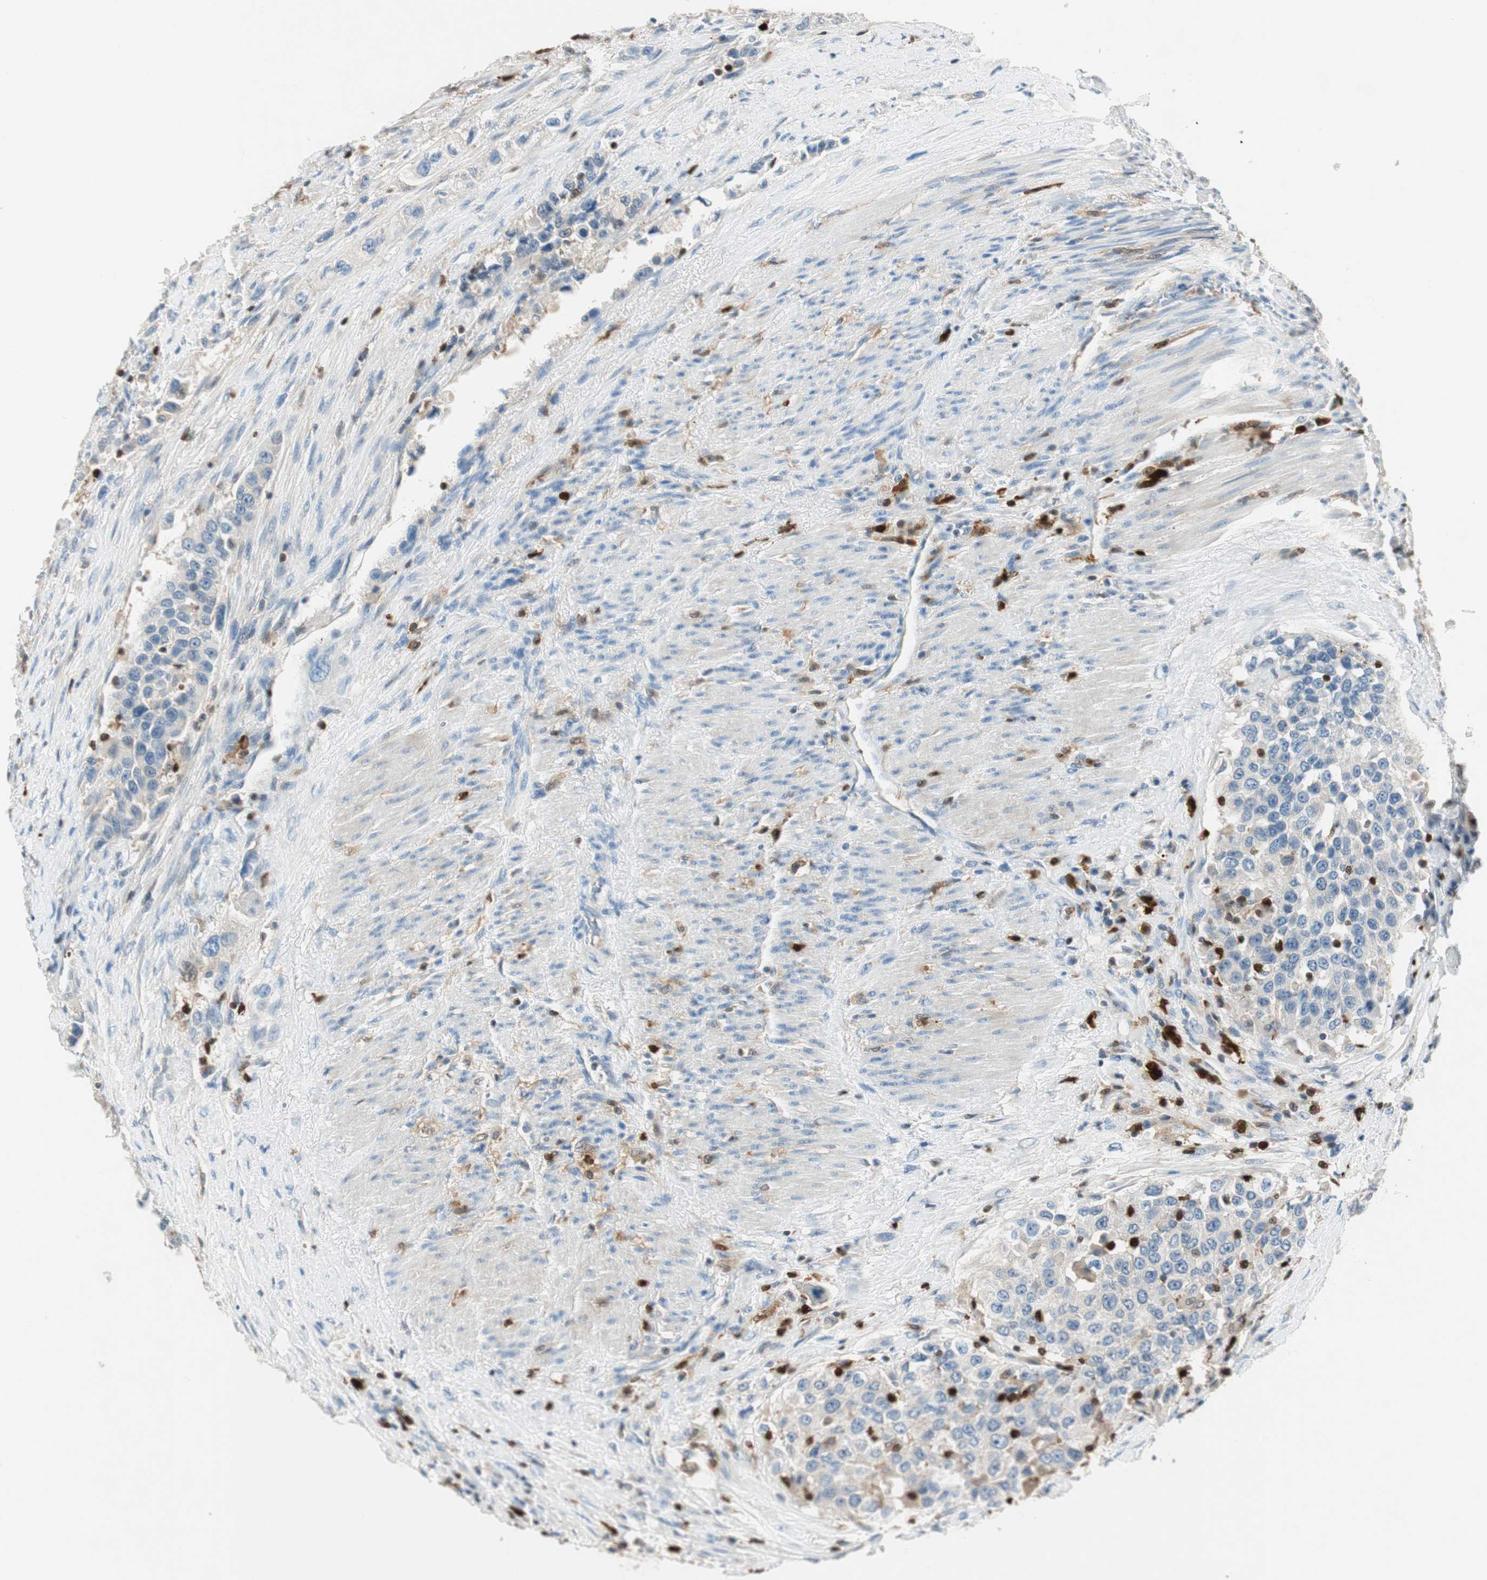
{"staining": {"intensity": "weak", "quantity": "<25%", "location": "cytoplasmic/membranous"}, "tissue": "urothelial cancer", "cell_type": "Tumor cells", "image_type": "cancer", "snomed": [{"axis": "morphology", "description": "Urothelial carcinoma, High grade"}, {"axis": "topography", "description": "Urinary bladder"}], "caption": "IHC of human high-grade urothelial carcinoma reveals no positivity in tumor cells. (DAB immunohistochemistry (IHC) with hematoxylin counter stain).", "gene": "COTL1", "patient": {"sex": "female", "age": 80}}